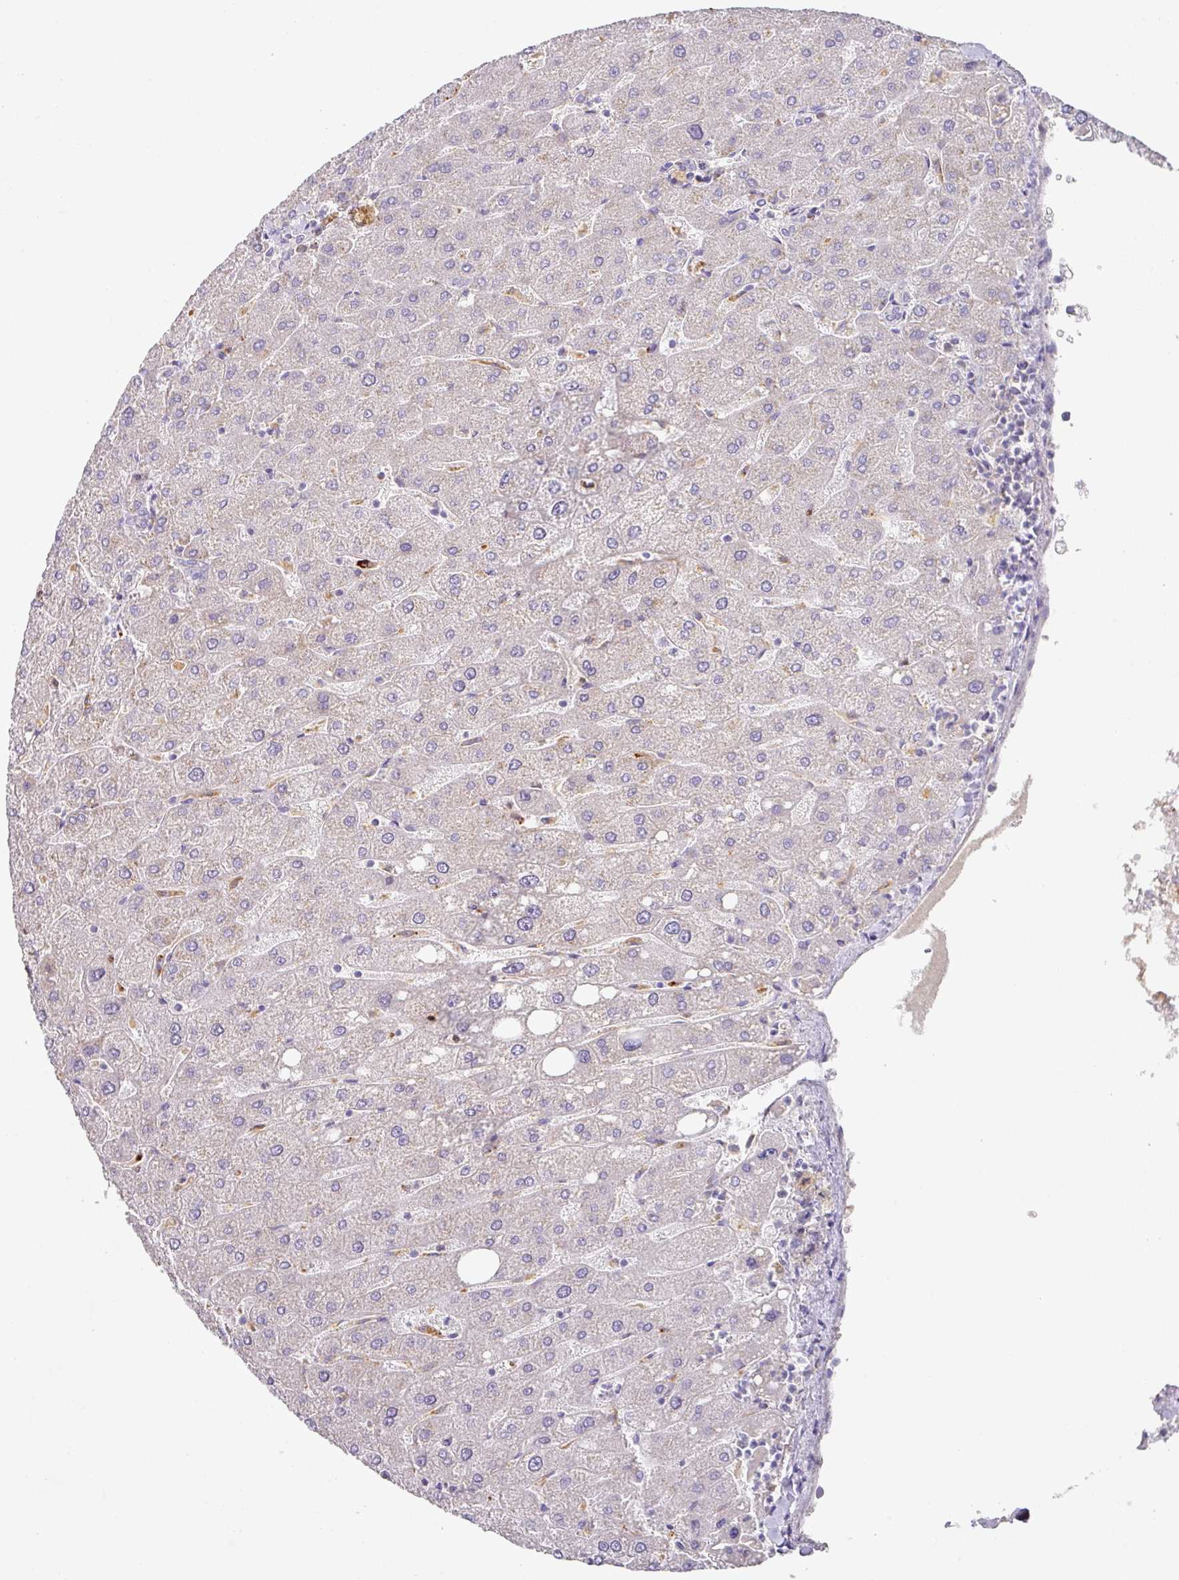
{"staining": {"intensity": "negative", "quantity": "none", "location": "none"}, "tissue": "liver", "cell_type": "Cholangiocytes", "image_type": "normal", "snomed": [{"axis": "morphology", "description": "Normal tissue, NOS"}, {"axis": "topography", "description": "Liver"}], "caption": "Image shows no protein staining in cholangiocytes of unremarkable liver.", "gene": "TARM1", "patient": {"sex": "male", "age": 67}}